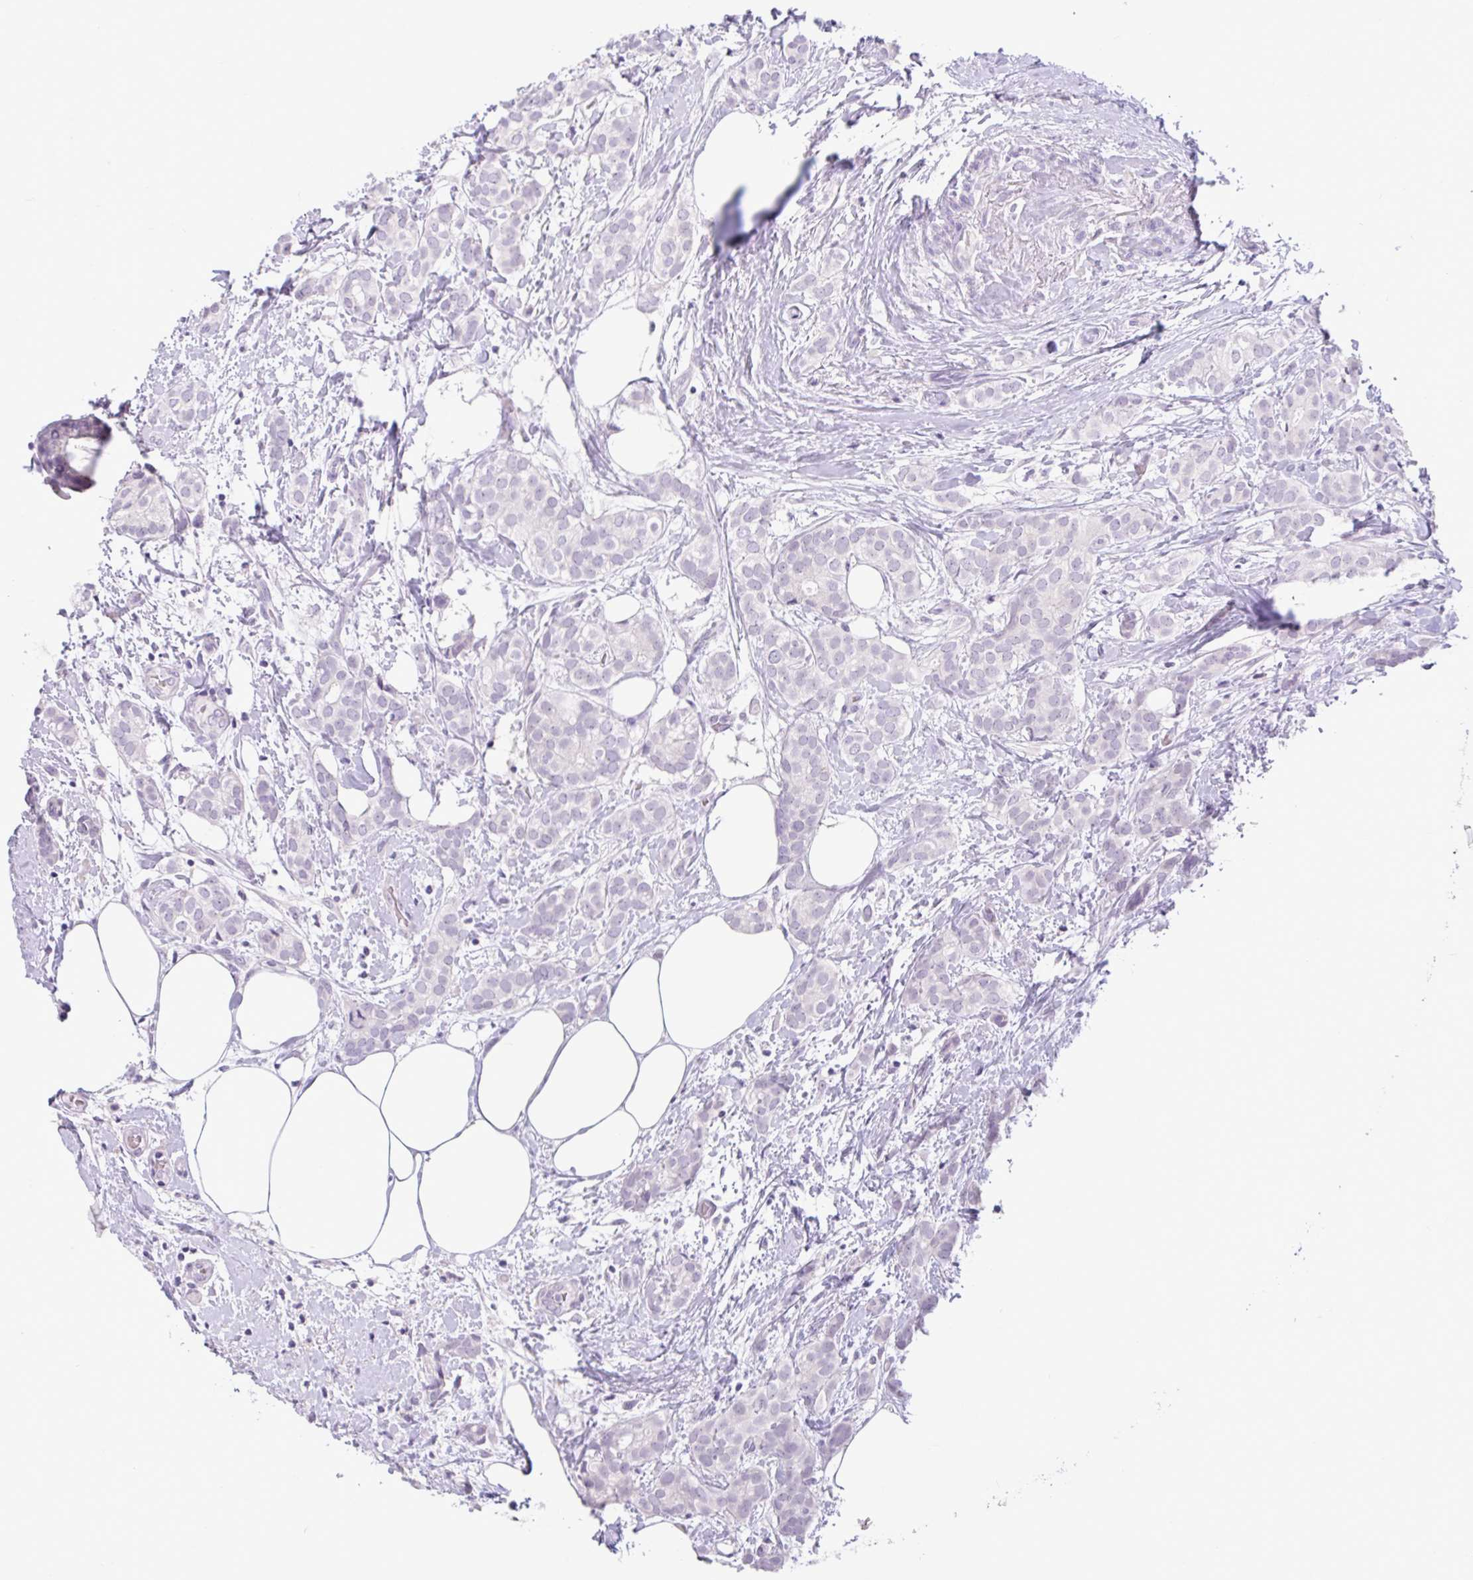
{"staining": {"intensity": "negative", "quantity": "none", "location": "none"}, "tissue": "breast cancer", "cell_type": "Tumor cells", "image_type": "cancer", "snomed": [{"axis": "morphology", "description": "Duct carcinoma"}, {"axis": "topography", "description": "Breast"}], "caption": "Tumor cells are negative for brown protein staining in breast cancer.", "gene": "CTSE", "patient": {"sex": "female", "age": 73}}